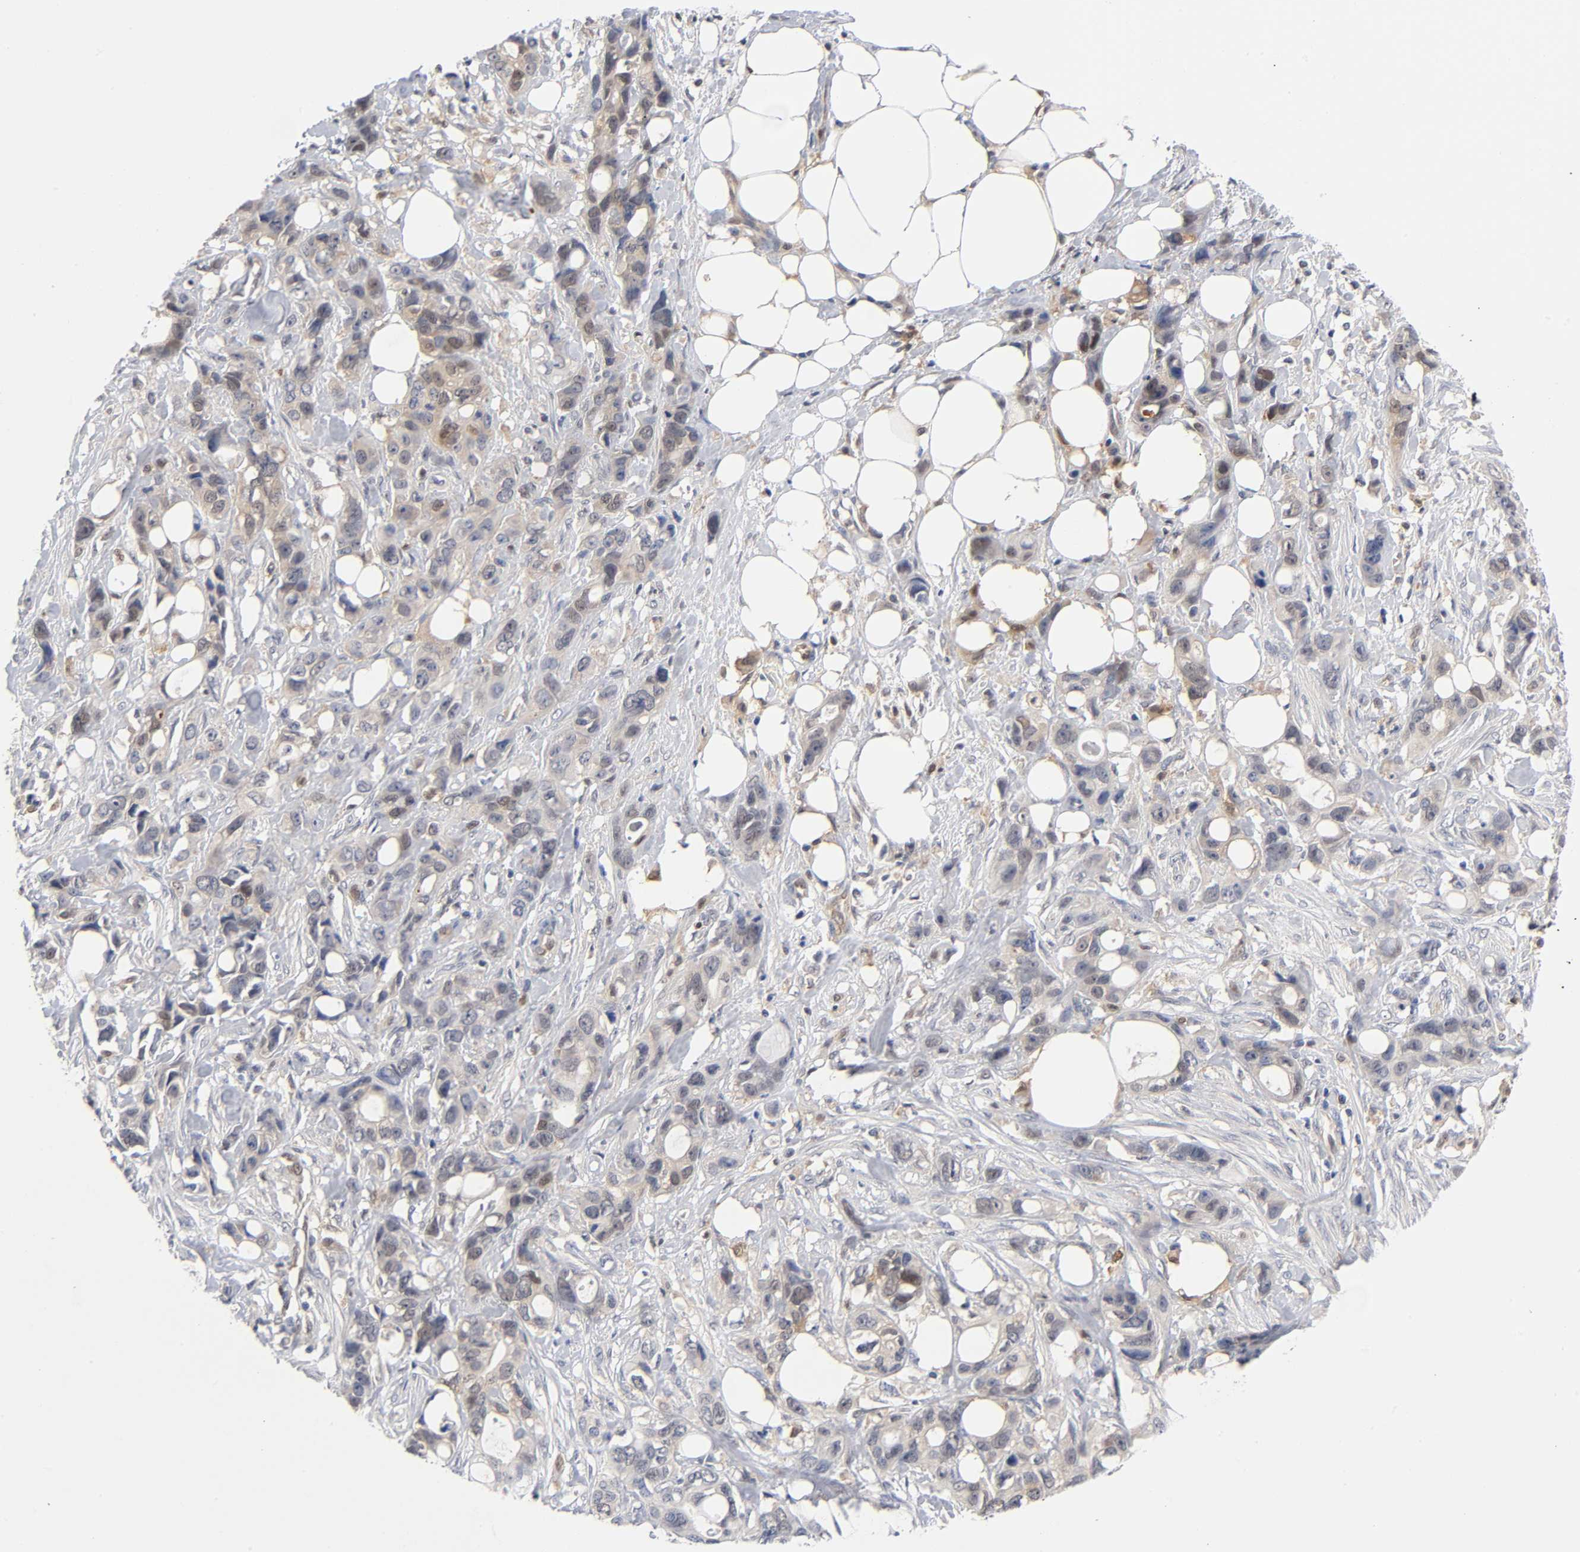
{"staining": {"intensity": "weak", "quantity": "25%-75%", "location": "cytoplasmic/membranous"}, "tissue": "stomach cancer", "cell_type": "Tumor cells", "image_type": "cancer", "snomed": [{"axis": "morphology", "description": "Adenocarcinoma, NOS"}, {"axis": "topography", "description": "Stomach, upper"}], "caption": "A micrograph of human stomach adenocarcinoma stained for a protein shows weak cytoplasmic/membranous brown staining in tumor cells.", "gene": "DFFB", "patient": {"sex": "male", "age": 47}}